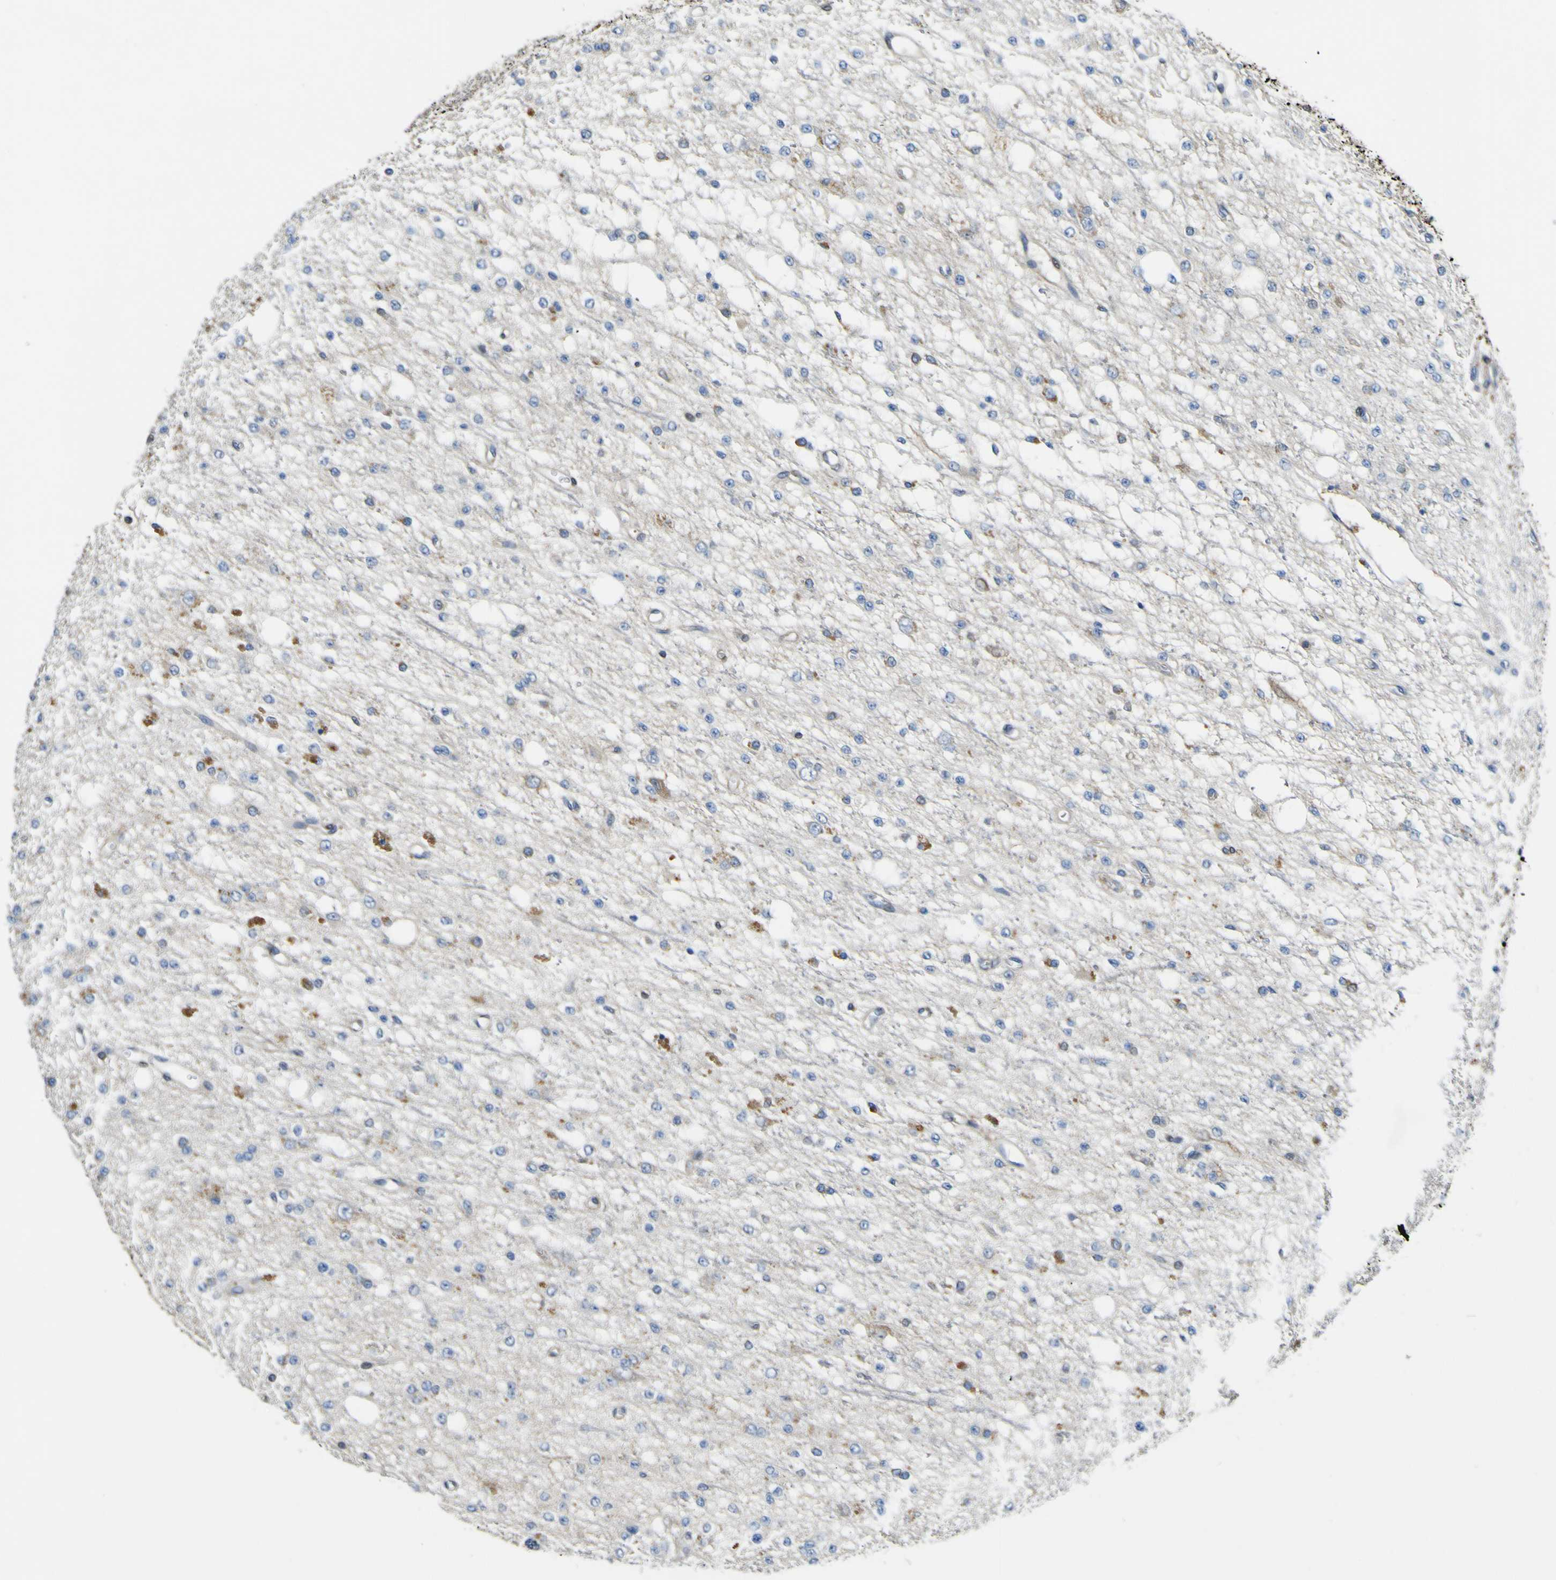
{"staining": {"intensity": "strong", "quantity": "<25%", "location": "cytoplasmic/membranous"}, "tissue": "glioma", "cell_type": "Tumor cells", "image_type": "cancer", "snomed": [{"axis": "morphology", "description": "Glioma, malignant, Low grade"}, {"axis": "topography", "description": "Brain"}], "caption": "Immunohistochemistry staining of glioma, which shows medium levels of strong cytoplasmic/membranous expression in about <25% of tumor cells indicating strong cytoplasmic/membranous protein staining. The staining was performed using DAB (brown) for protein detection and nuclei were counterstained in hematoxylin (blue).", "gene": "EML2", "patient": {"sex": "male", "age": 38}}